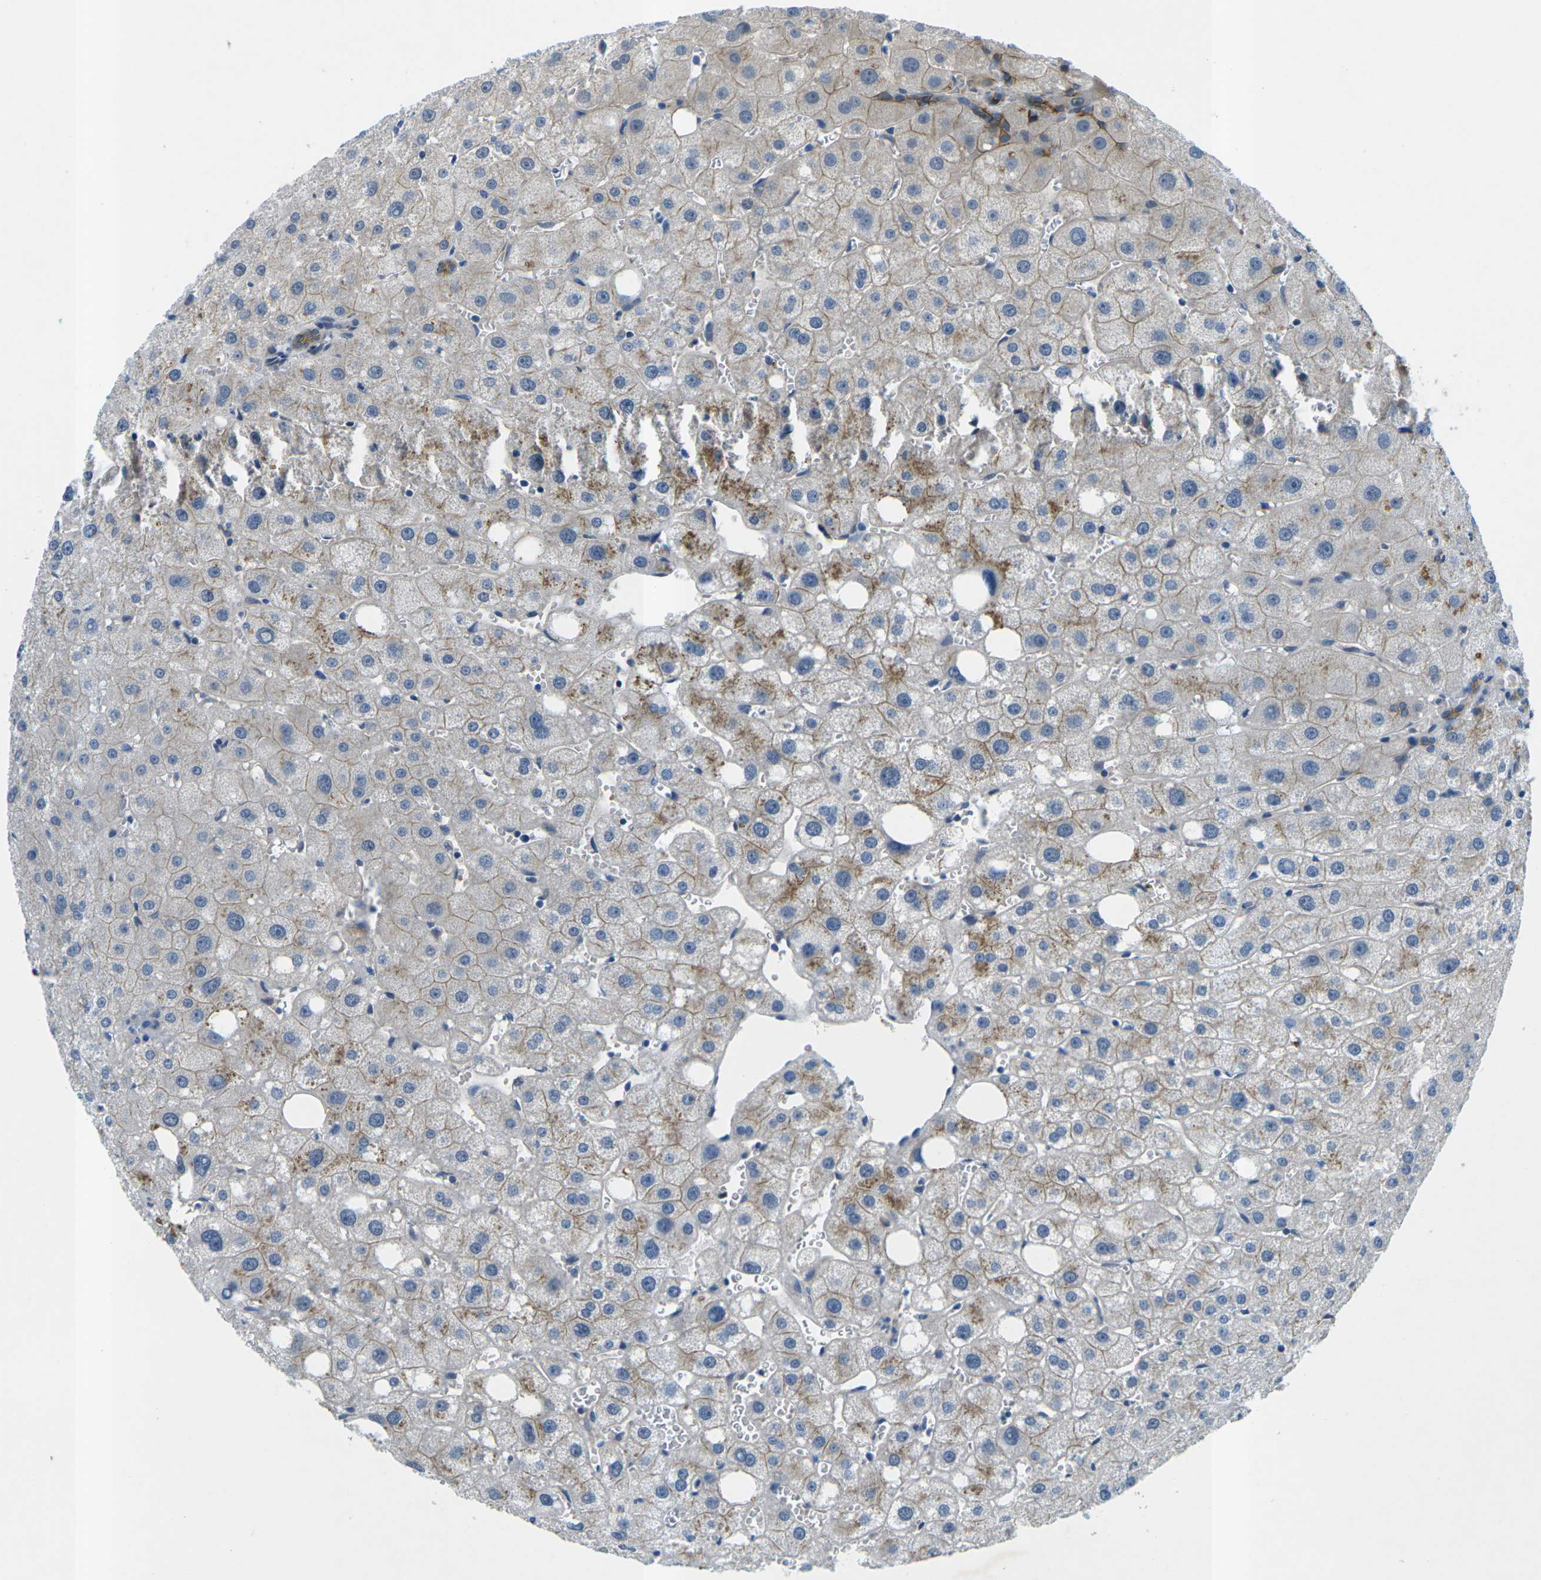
{"staining": {"intensity": "moderate", "quantity": ">75%", "location": "cytoplasmic/membranous"}, "tissue": "liver", "cell_type": "Cholangiocytes", "image_type": "normal", "snomed": [{"axis": "morphology", "description": "Normal tissue, NOS"}, {"axis": "topography", "description": "Liver"}], "caption": "Brown immunohistochemical staining in normal human liver exhibits moderate cytoplasmic/membranous staining in approximately >75% of cholangiocytes. Using DAB (3,3'-diaminobenzidine) (brown) and hematoxylin (blue) stains, captured at high magnification using brightfield microscopy.", "gene": "CTNND1", "patient": {"sex": "male", "age": 73}}